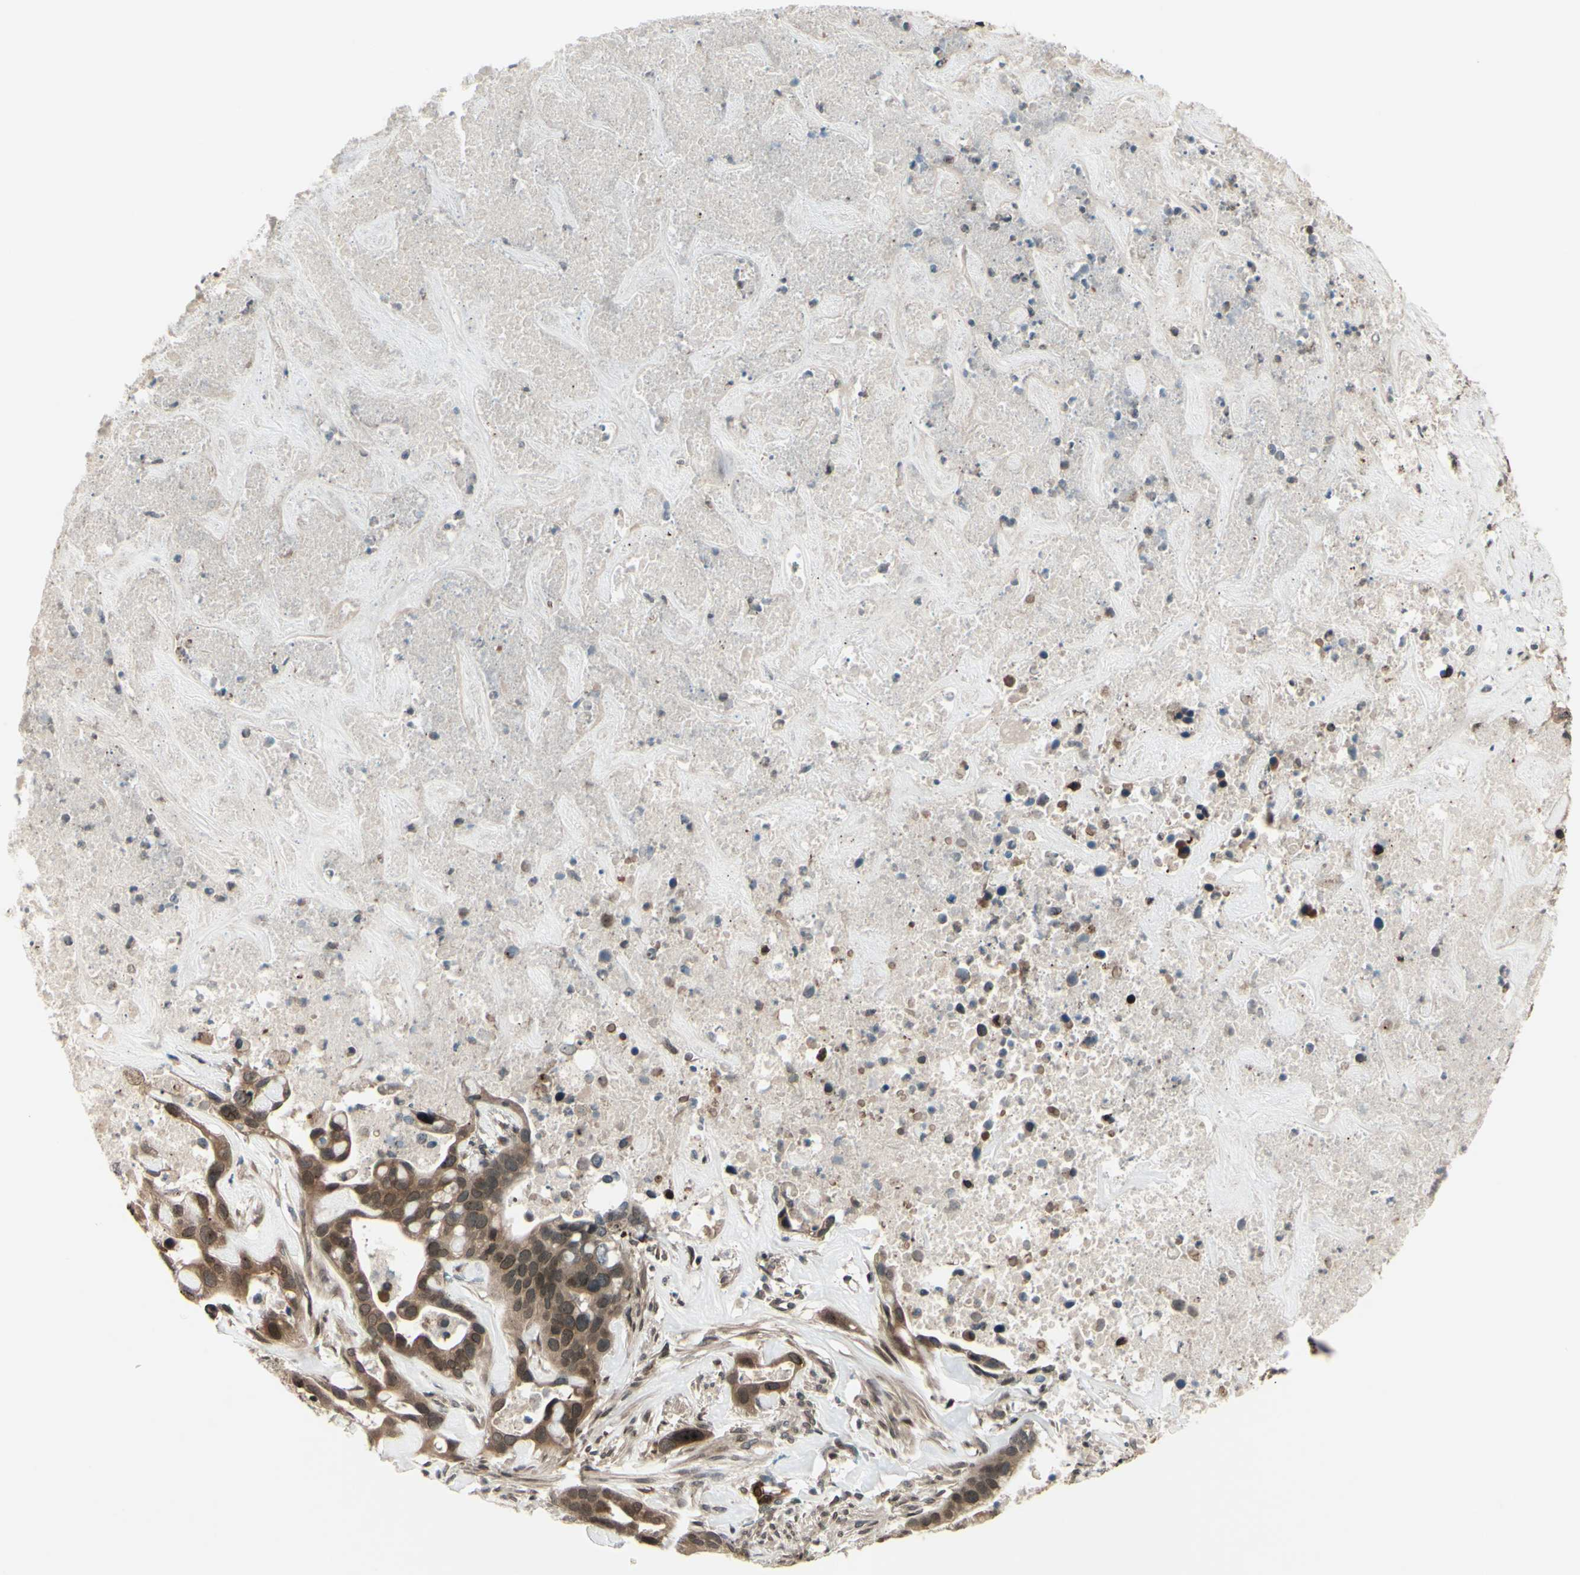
{"staining": {"intensity": "moderate", "quantity": ">75%", "location": "cytoplasmic/membranous"}, "tissue": "liver cancer", "cell_type": "Tumor cells", "image_type": "cancer", "snomed": [{"axis": "morphology", "description": "Cholangiocarcinoma"}, {"axis": "topography", "description": "Liver"}], "caption": "The immunohistochemical stain shows moderate cytoplasmic/membranous staining in tumor cells of cholangiocarcinoma (liver) tissue.", "gene": "MLF2", "patient": {"sex": "female", "age": 65}}